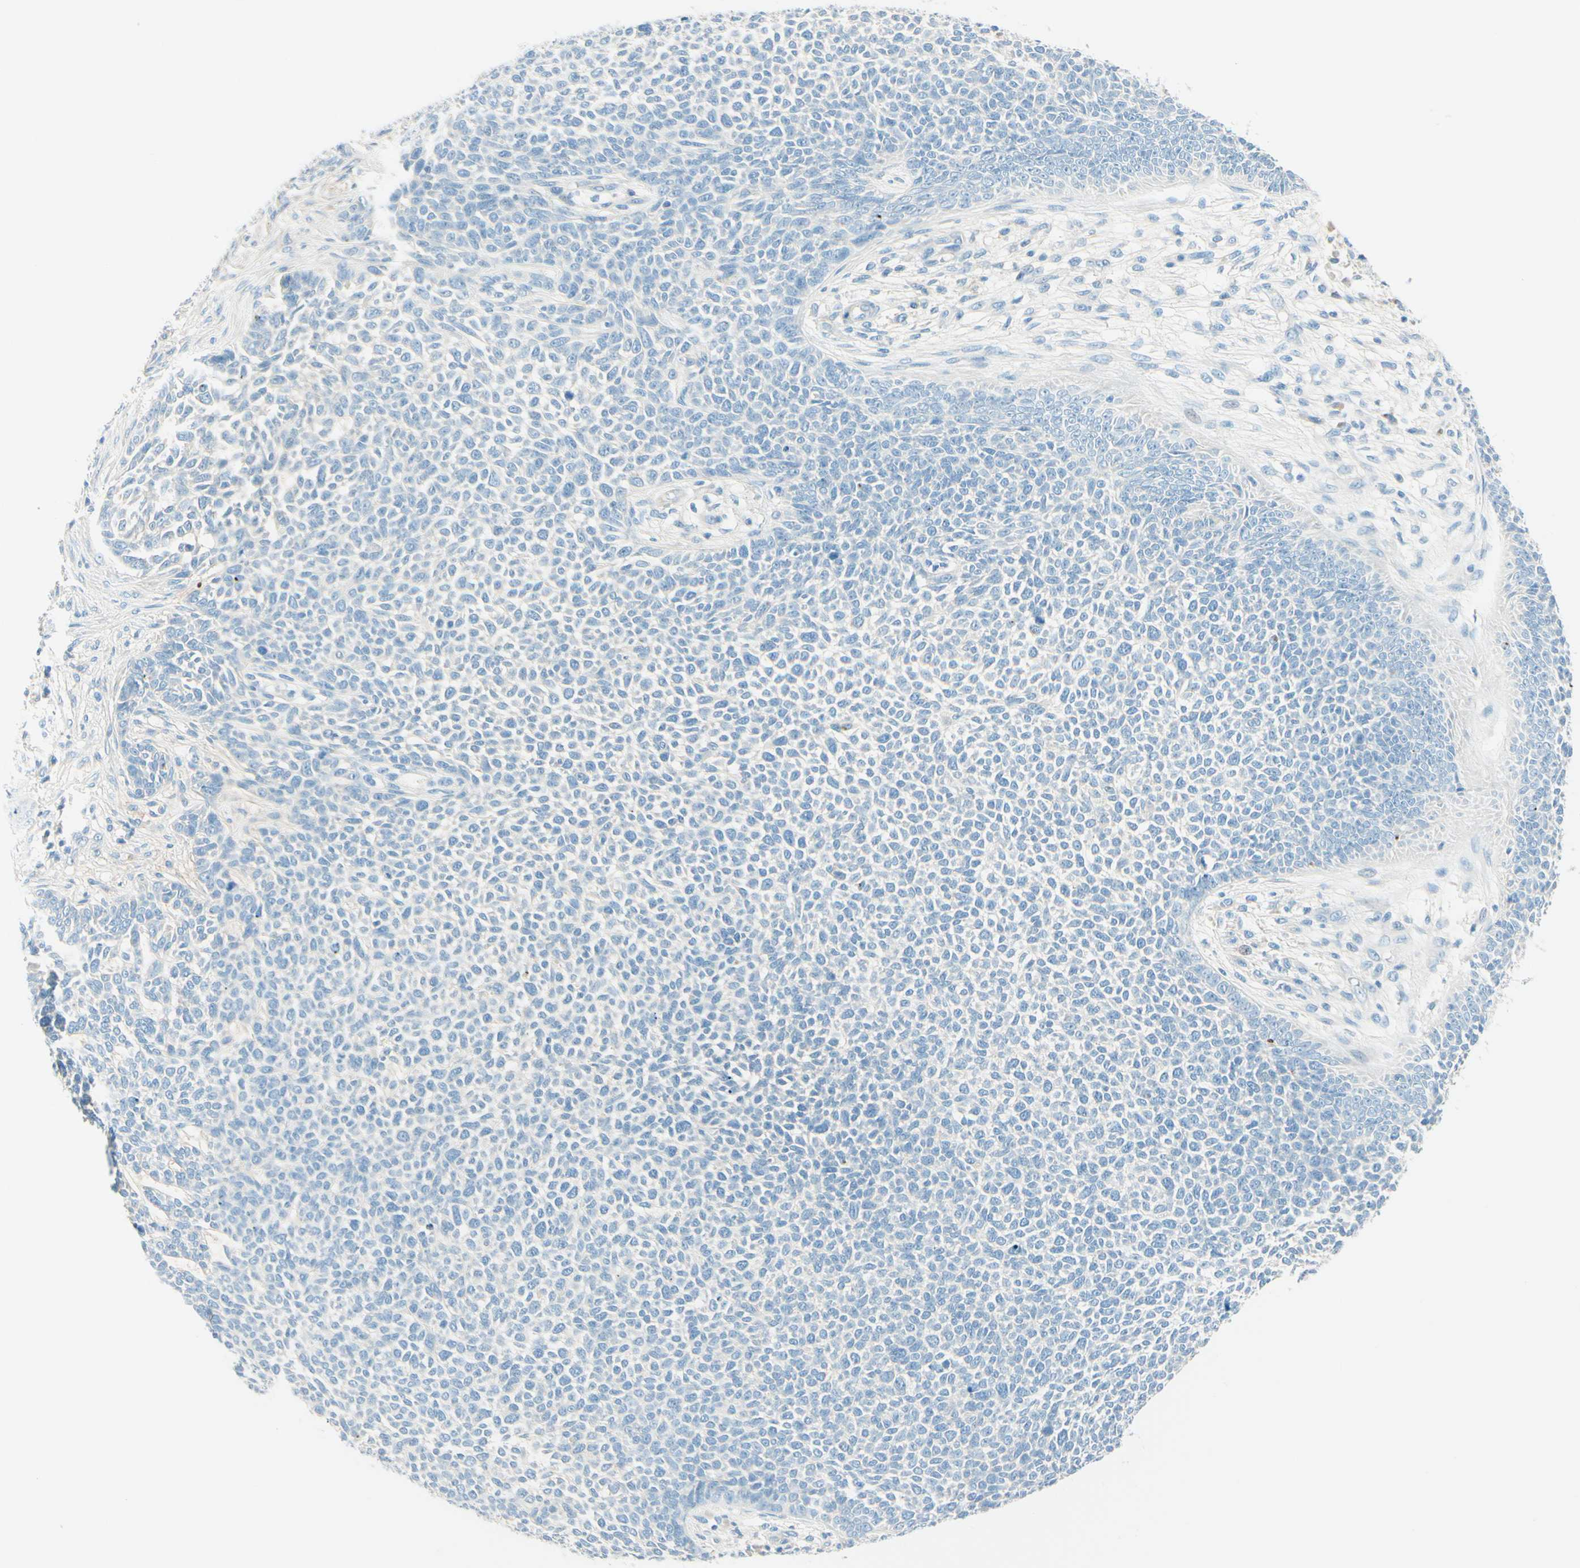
{"staining": {"intensity": "negative", "quantity": "none", "location": "none"}, "tissue": "skin cancer", "cell_type": "Tumor cells", "image_type": "cancer", "snomed": [{"axis": "morphology", "description": "Basal cell carcinoma"}, {"axis": "topography", "description": "Skin"}], "caption": "A high-resolution micrograph shows immunohistochemistry staining of basal cell carcinoma (skin), which shows no significant expression in tumor cells.", "gene": "NCBP2L", "patient": {"sex": "female", "age": 84}}